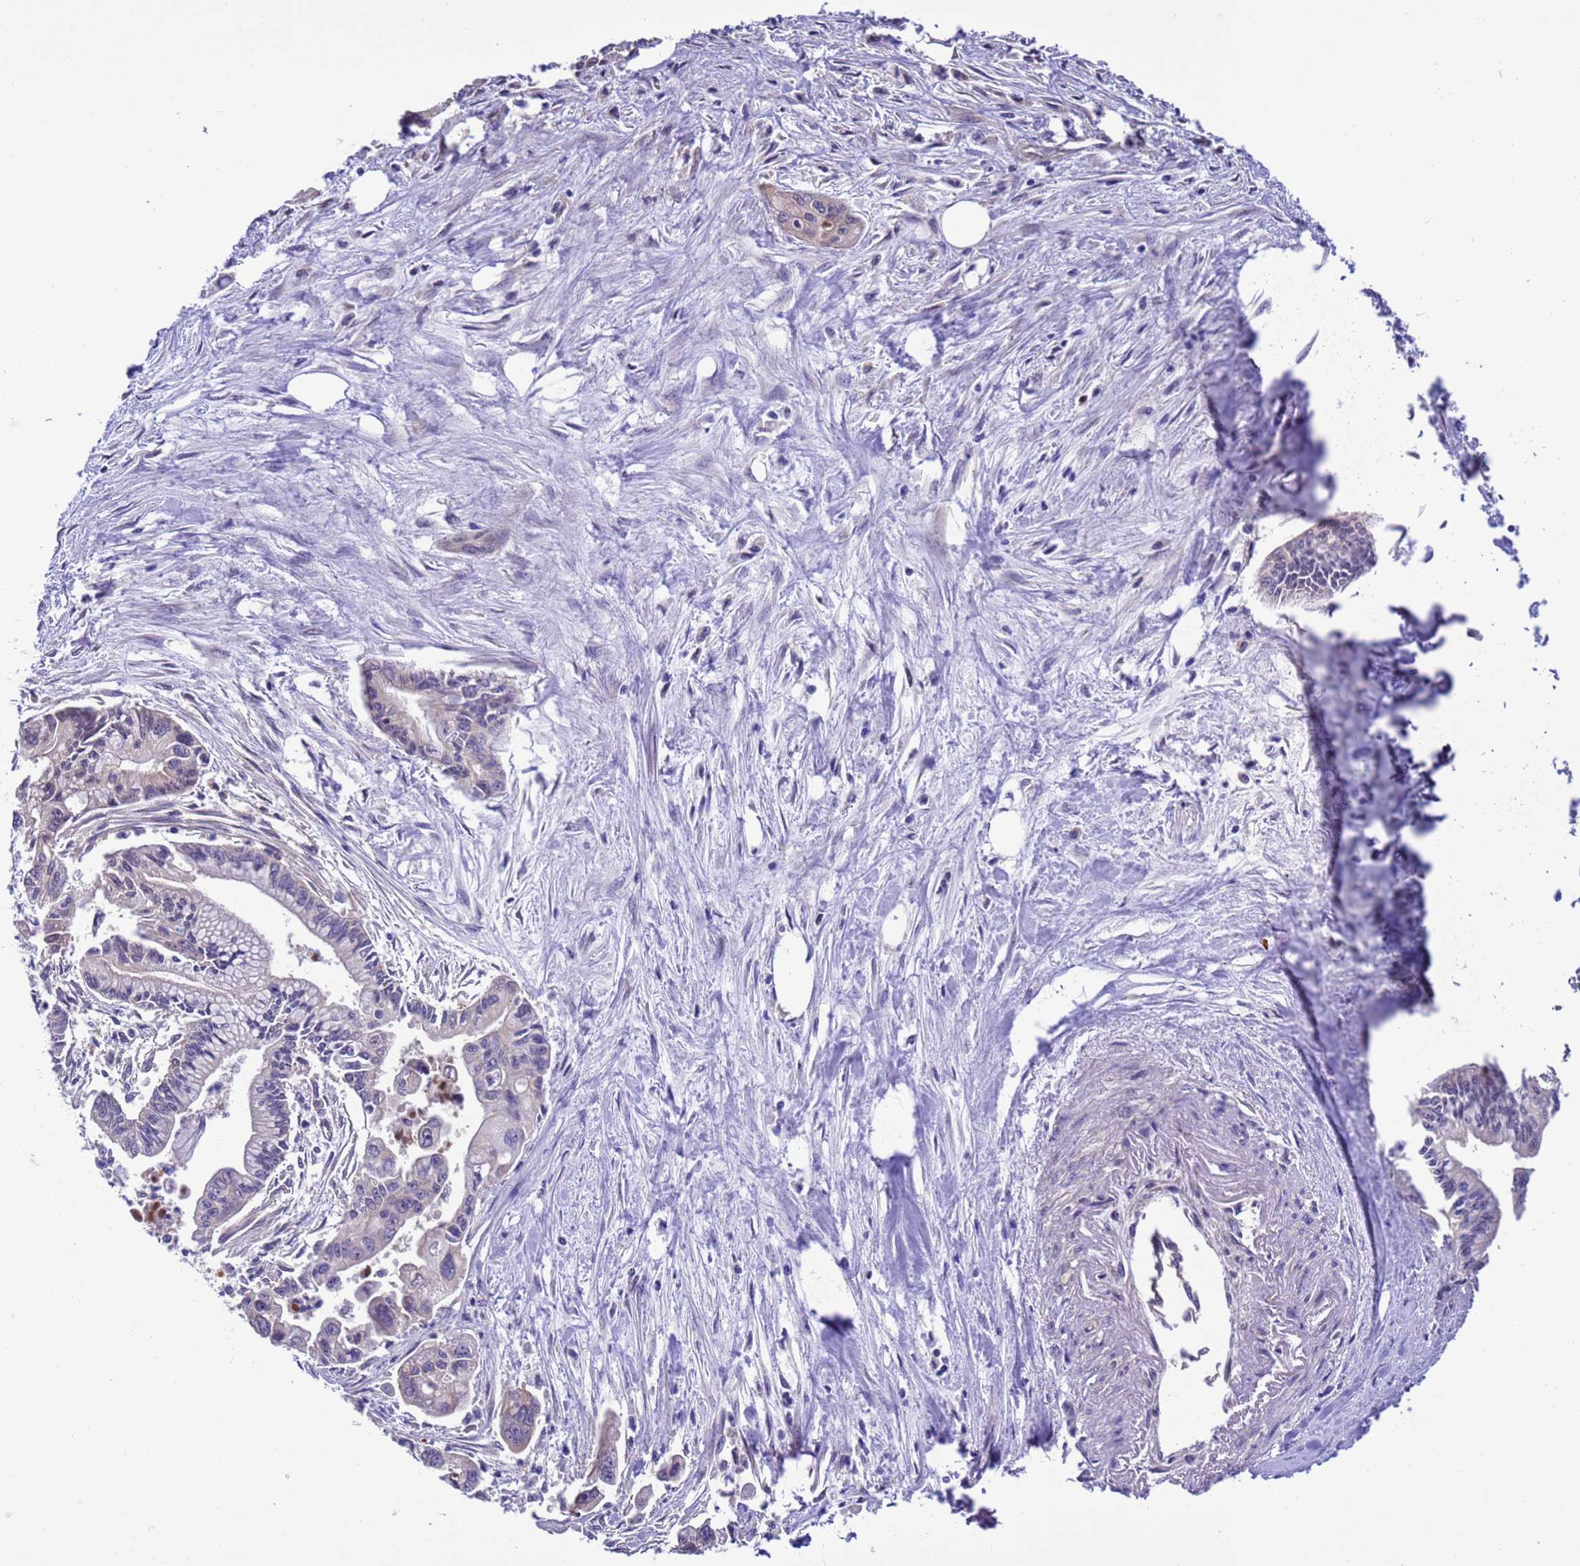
{"staining": {"intensity": "negative", "quantity": "none", "location": "none"}, "tissue": "pancreatic cancer", "cell_type": "Tumor cells", "image_type": "cancer", "snomed": [{"axis": "morphology", "description": "Adenocarcinoma, NOS"}, {"axis": "topography", "description": "Pancreas"}], "caption": "IHC histopathology image of neoplastic tissue: human adenocarcinoma (pancreatic) stained with DAB (3,3'-diaminobenzidine) displays no significant protein positivity in tumor cells.", "gene": "ZFP69B", "patient": {"sex": "male", "age": 70}}